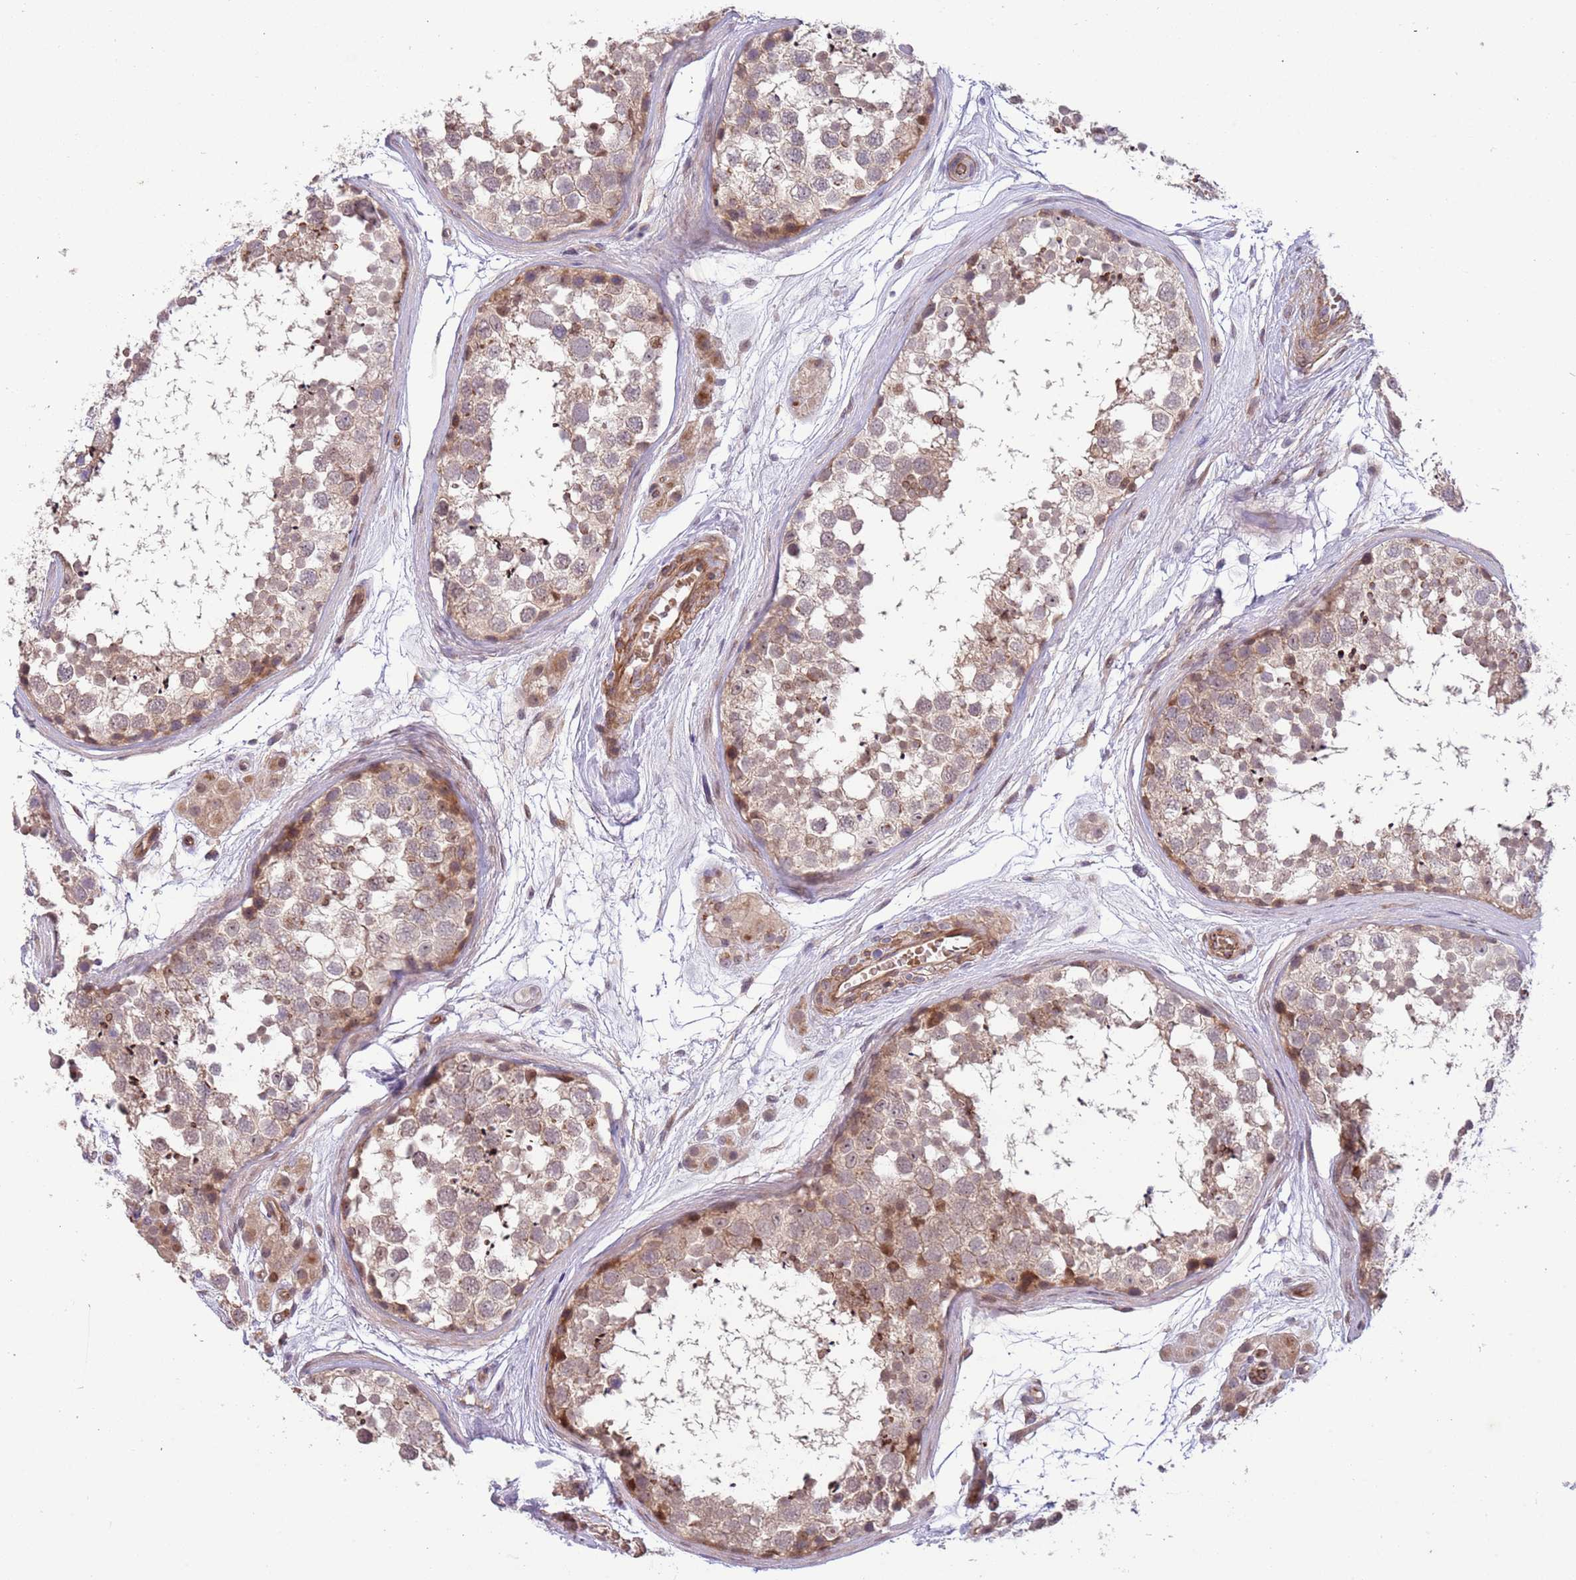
{"staining": {"intensity": "weak", "quantity": "25%-75%", "location": "cytoplasmic/membranous"}, "tissue": "testis", "cell_type": "Cells in seminiferous ducts", "image_type": "normal", "snomed": [{"axis": "morphology", "description": "Normal tissue, NOS"}, {"axis": "topography", "description": "Testis"}], "caption": "Testis stained for a protein reveals weak cytoplasmic/membranous positivity in cells in seminiferous ducts. The staining was performed using DAB (3,3'-diaminobenzidine), with brown indicating positive protein expression. Nuclei are stained blue with hematoxylin.", "gene": "ITGB6", "patient": {"sex": "male", "age": 56}}